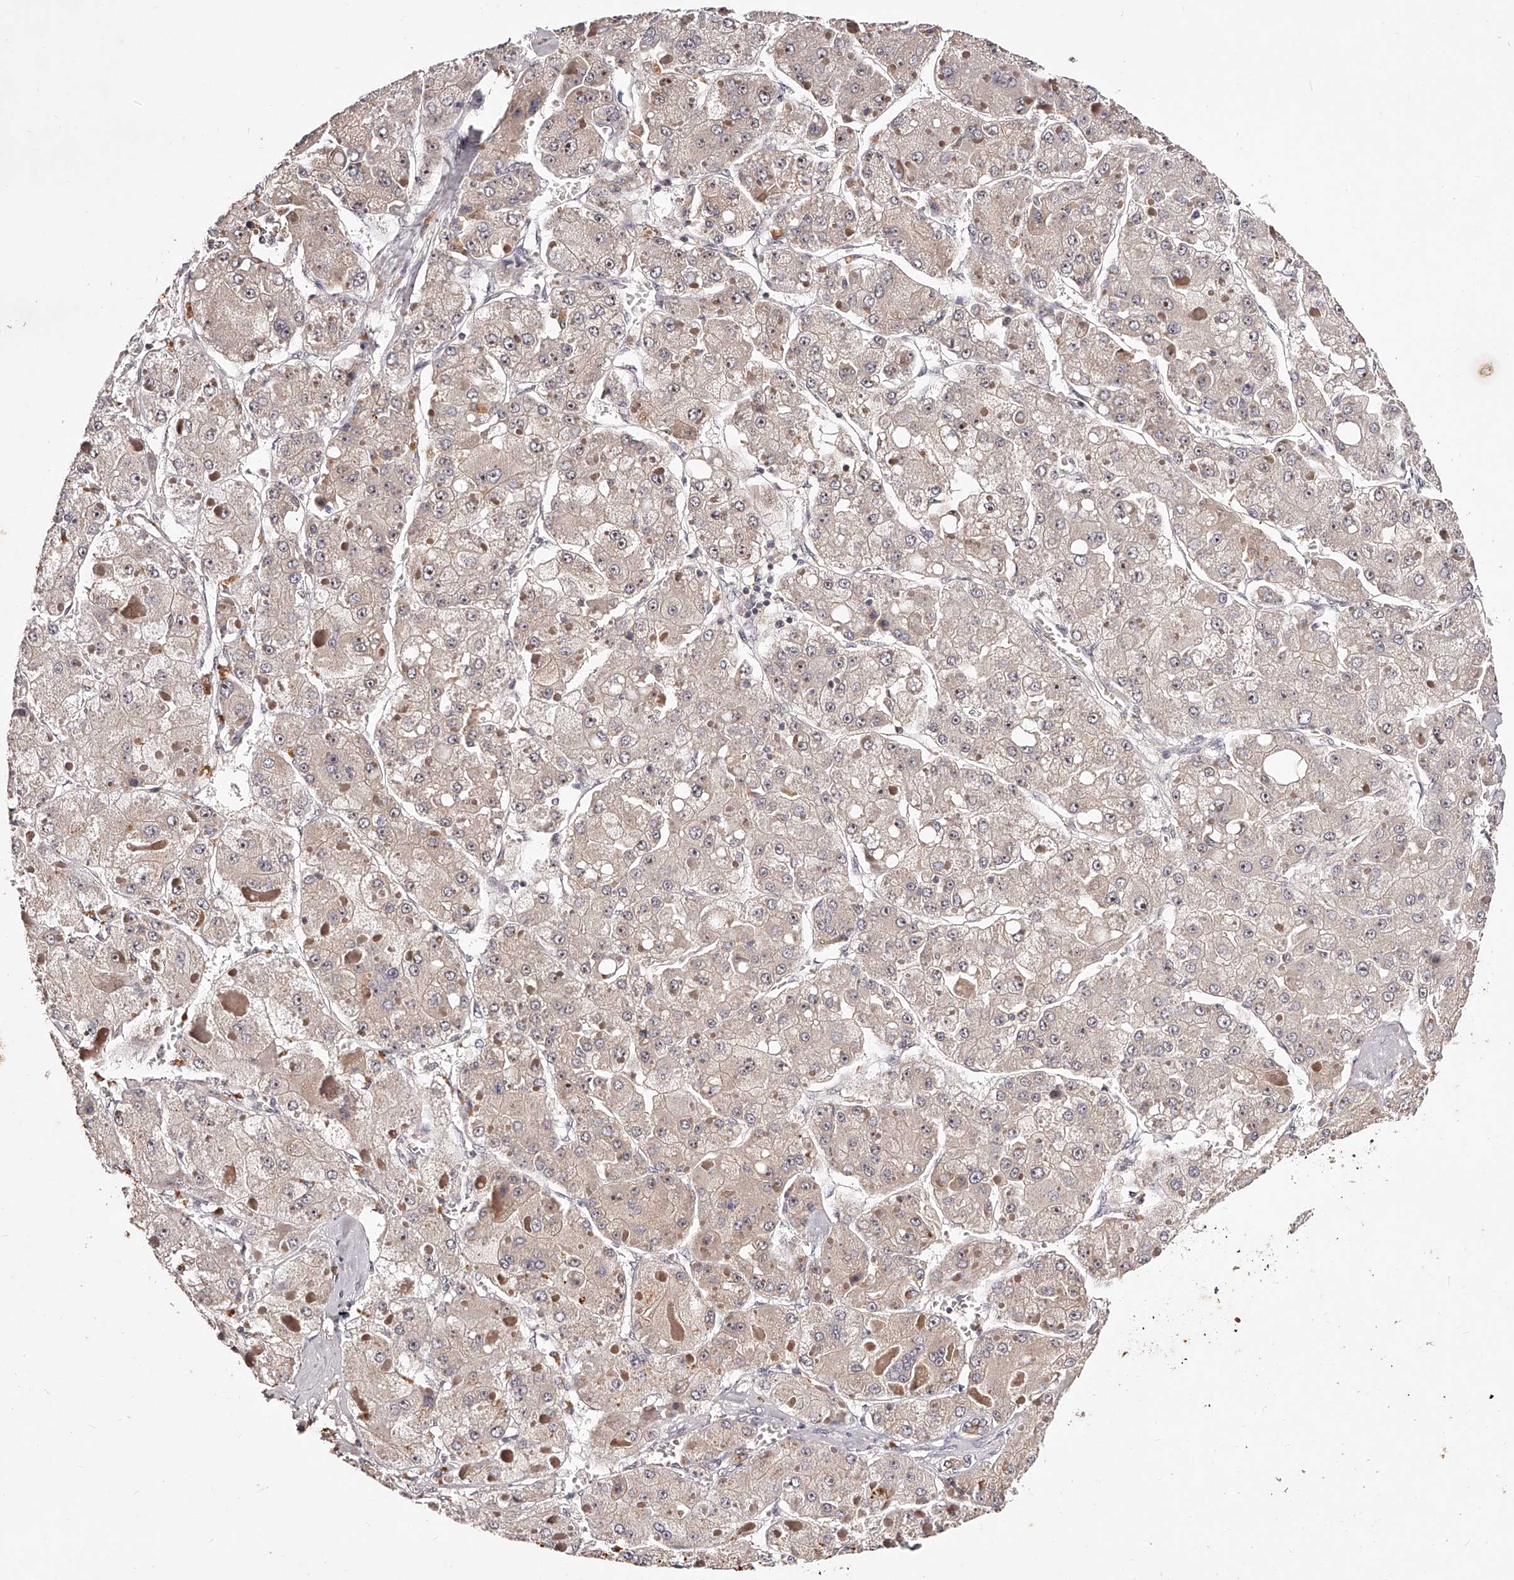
{"staining": {"intensity": "weak", "quantity": "<25%", "location": "cytoplasmic/membranous"}, "tissue": "liver cancer", "cell_type": "Tumor cells", "image_type": "cancer", "snomed": [{"axis": "morphology", "description": "Carcinoma, Hepatocellular, NOS"}, {"axis": "topography", "description": "Liver"}], "caption": "Immunohistochemical staining of human liver cancer exhibits no significant expression in tumor cells. The staining was performed using DAB (3,3'-diaminobenzidine) to visualize the protein expression in brown, while the nuclei were stained in blue with hematoxylin (Magnification: 20x).", "gene": "PHACTR1", "patient": {"sex": "female", "age": 73}}